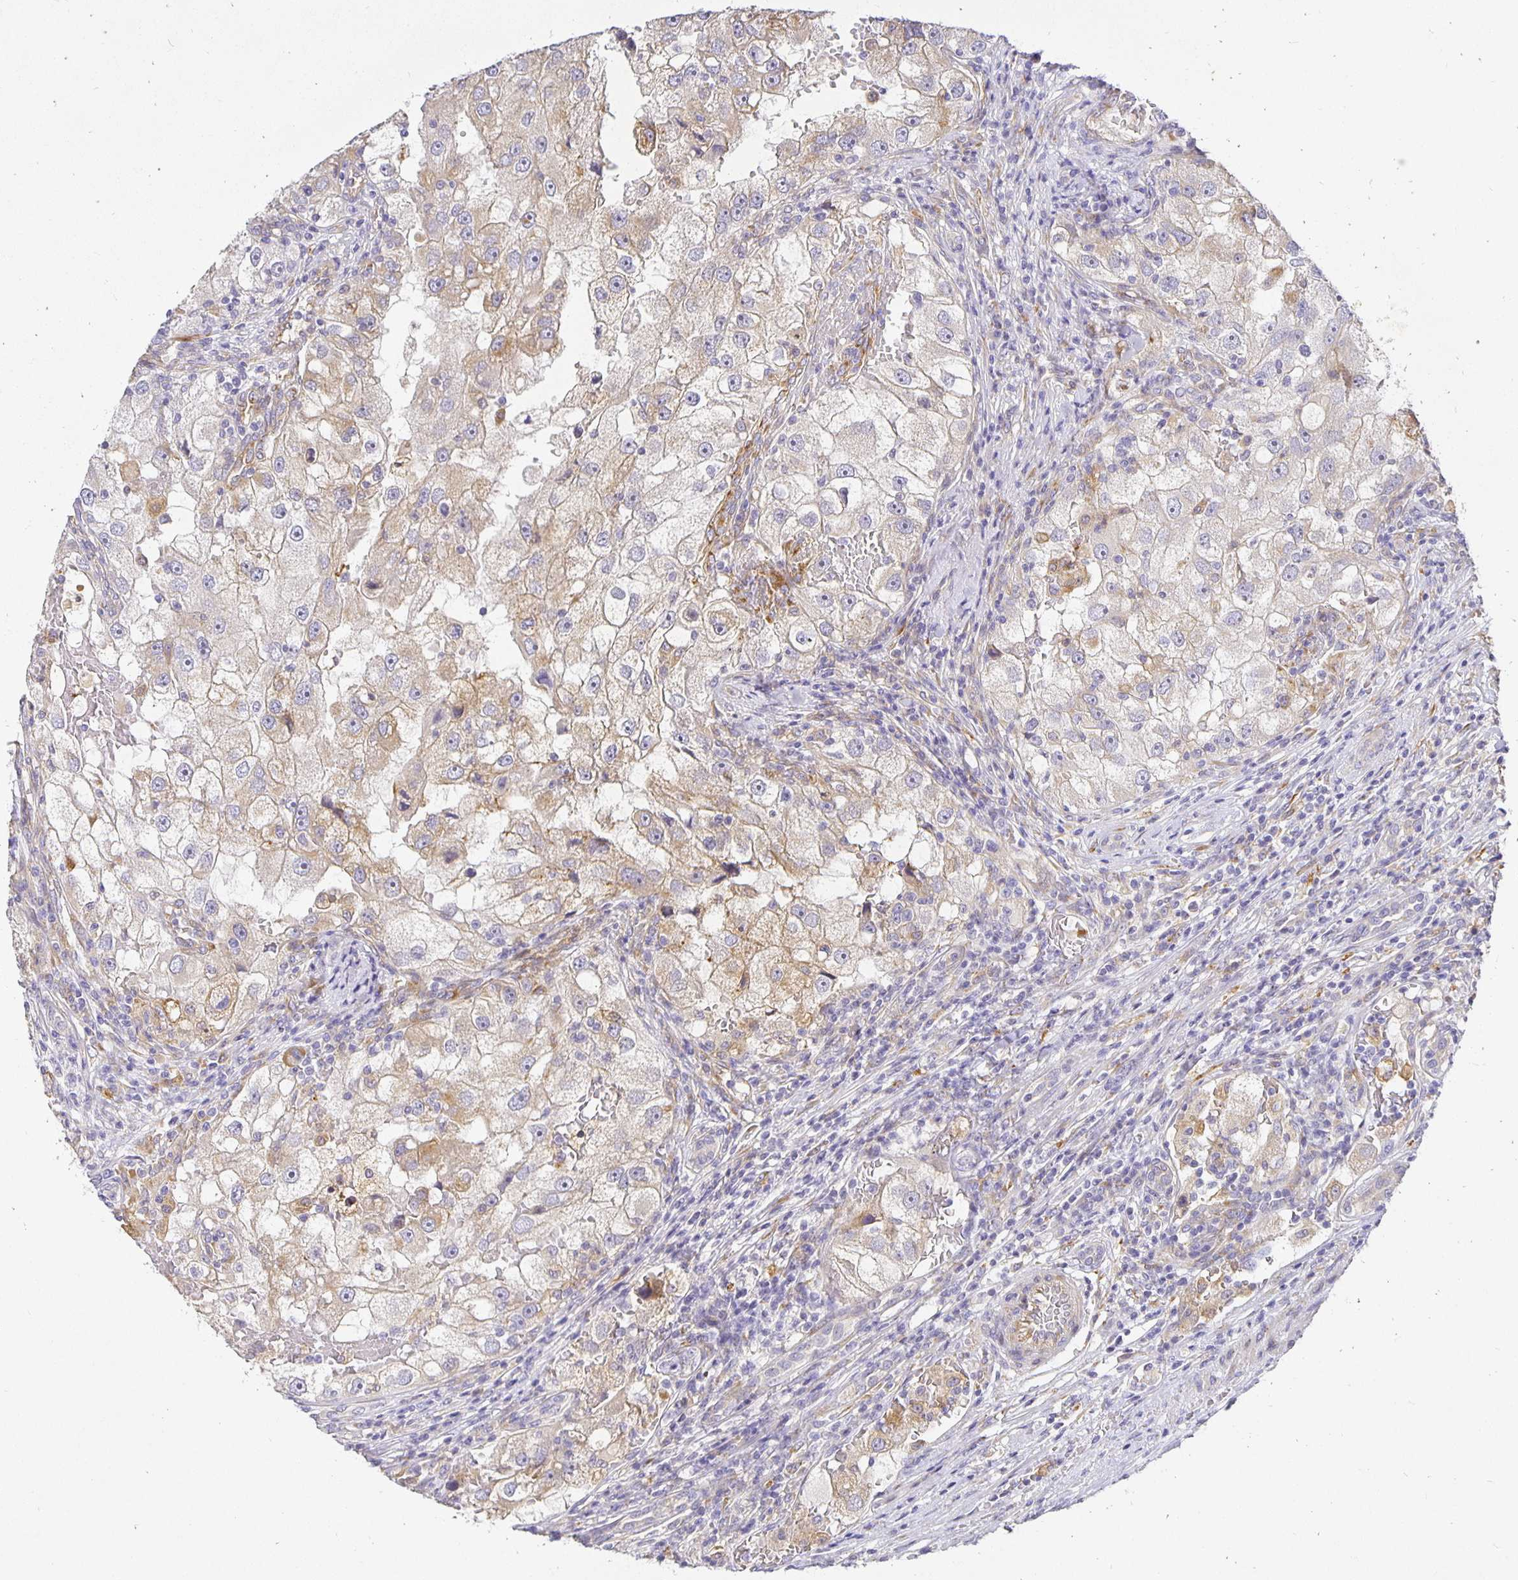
{"staining": {"intensity": "weak", "quantity": "25%-75%", "location": "cytoplasmic/membranous"}, "tissue": "renal cancer", "cell_type": "Tumor cells", "image_type": "cancer", "snomed": [{"axis": "morphology", "description": "Adenocarcinoma, NOS"}, {"axis": "topography", "description": "Kidney"}], "caption": "A high-resolution photomicrograph shows immunohistochemistry (IHC) staining of renal cancer (adenocarcinoma), which shows weak cytoplasmic/membranous positivity in approximately 25%-75% of tumor cells.", "gene": "PLOD1", "patient": {"sex": "male", "age": 63}}